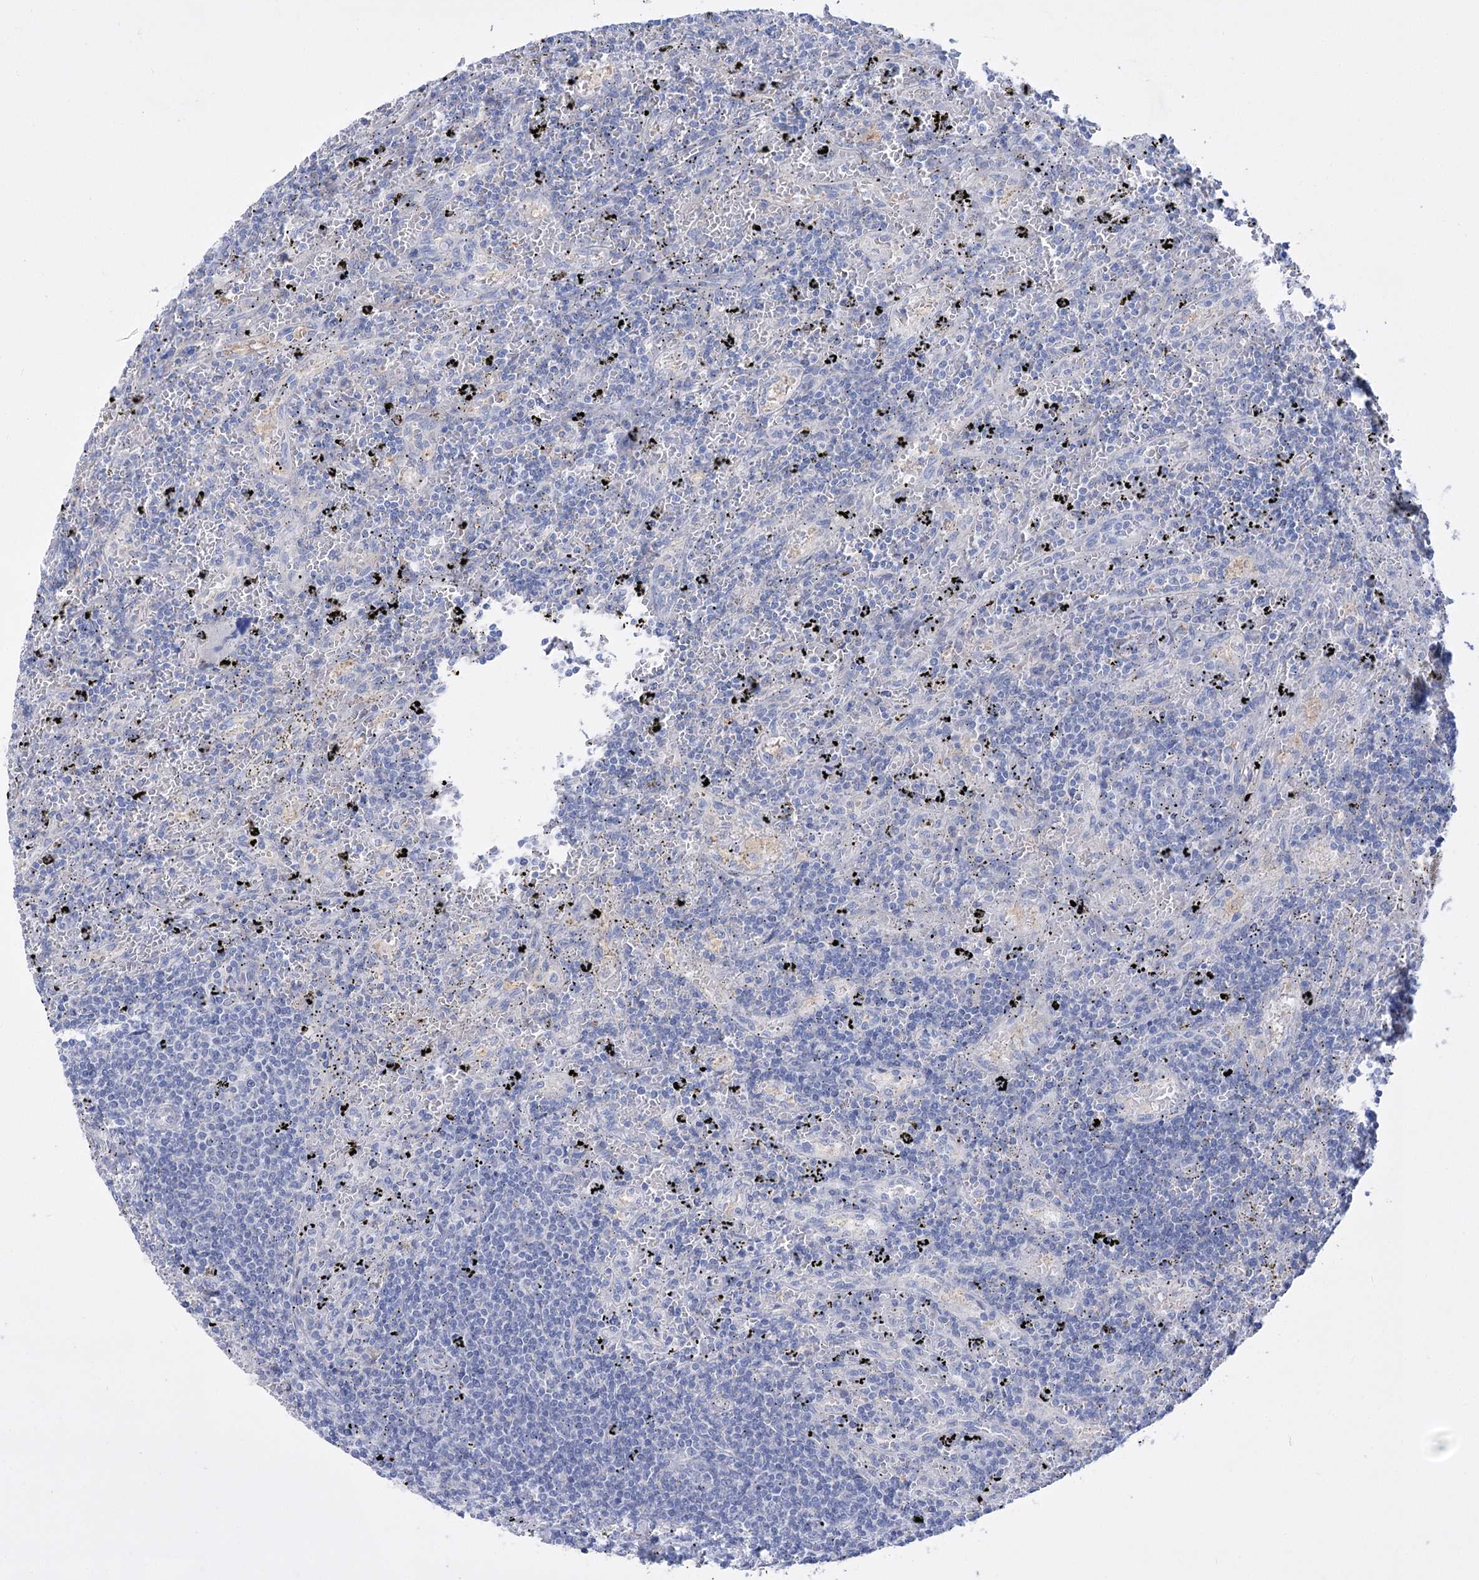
{"staining": {"intensity": "negative", "quantity": "none", "location": "none"}, "tissue": "lymphoma", "cell_type": "Tumor cells", "image_type": "cancer", "snomed": [{"axis": "morphology", "description": "Malignant lymphoma, non-Hodgkin's type, Low grade"}, {"axis": "topography", "description": "Spleen"}], "caption": "IHC micrograph of neoplastic tissue: lymphoma stained with DAB (3,3'-diaminobenzidine) demonstrates no significant protein staining in tumor cells.", "gene": "LRRC34", "patient": {"sex": "male", "age": 76}}